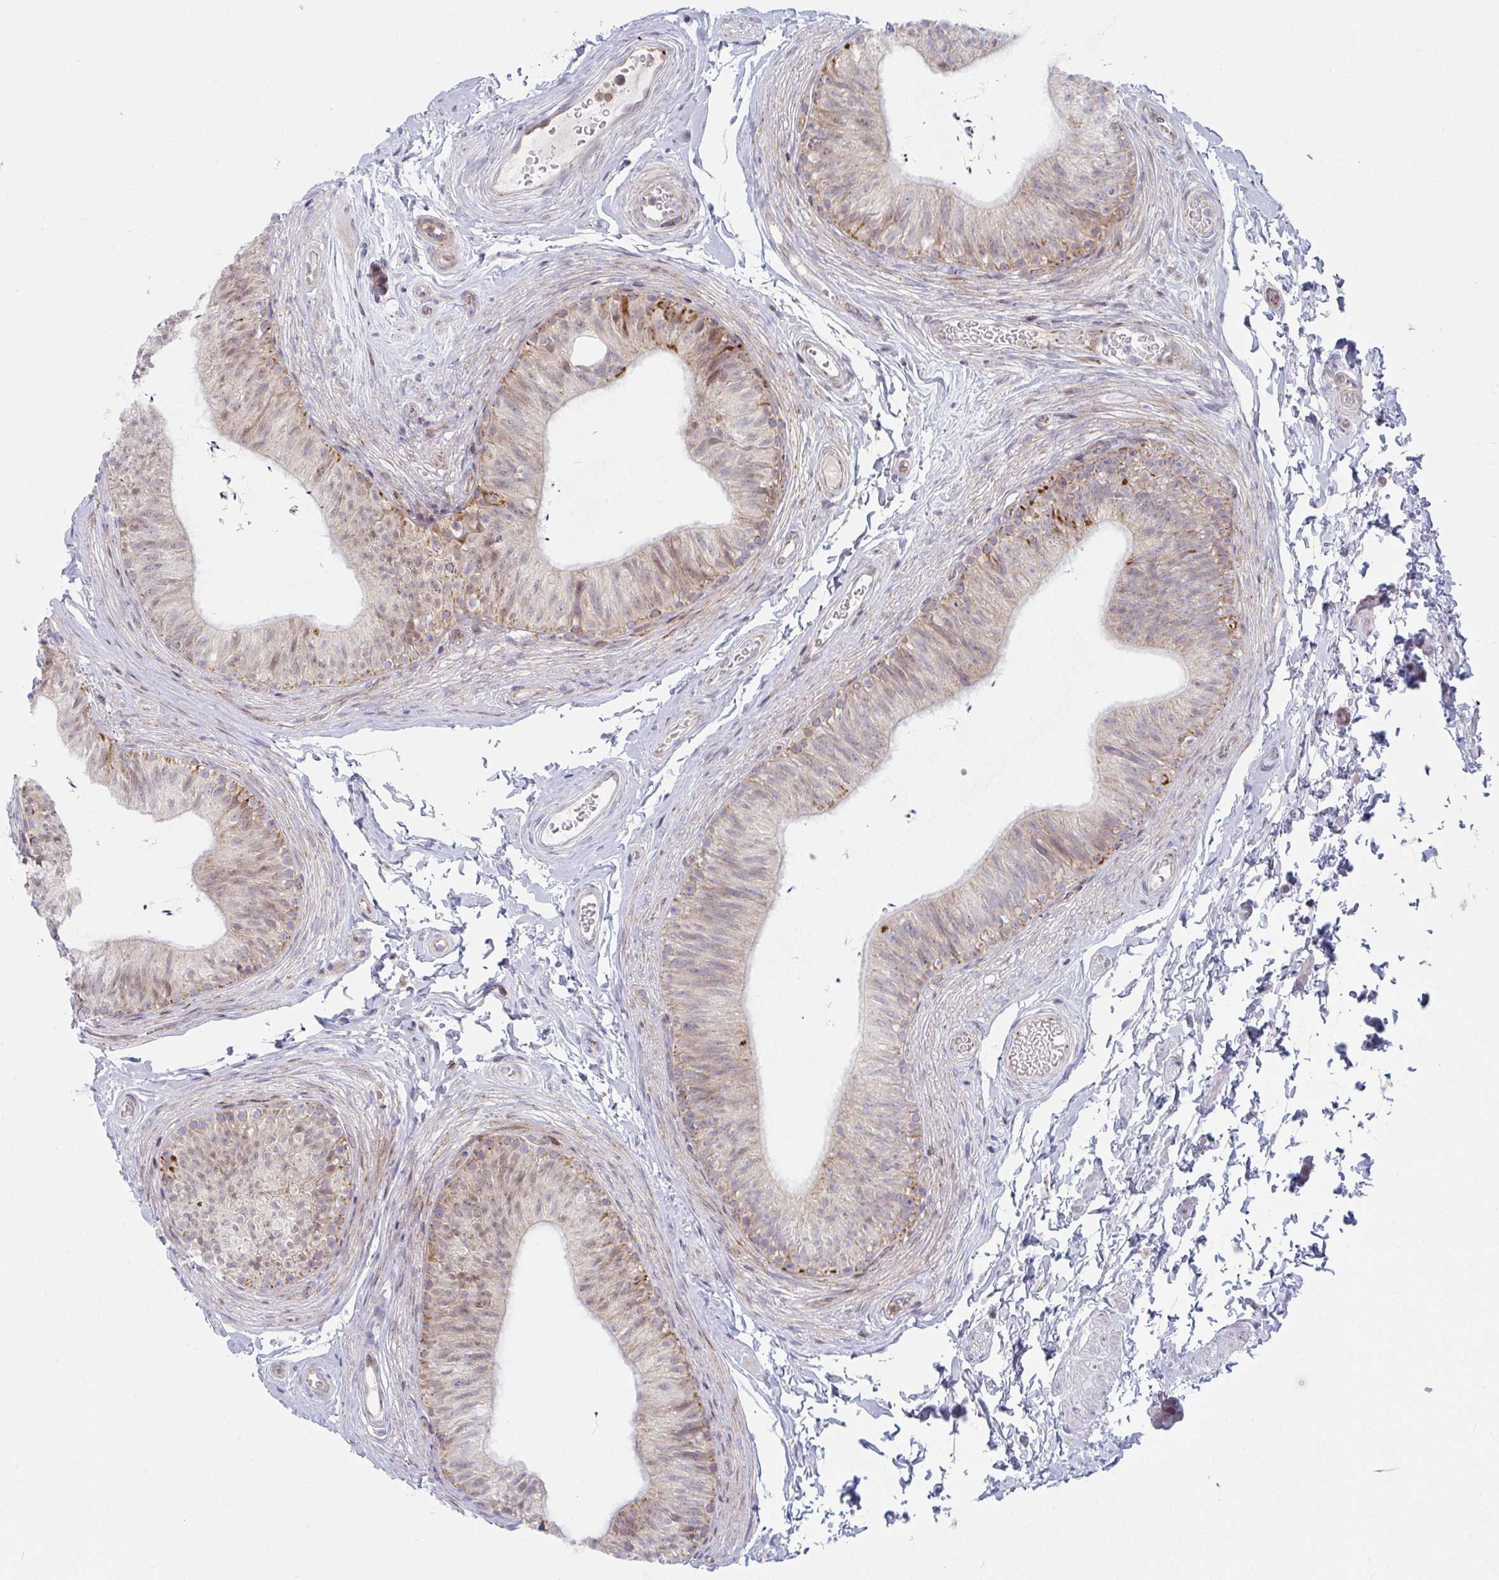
{"staining": {"intensity": "moderate", "quantity": "25%-75%", "location": "cytoplasmic/membranous"}, "tissue": "epididymis", "cell_type": "Glandular cells", "image_type": "normal", "snomed": [{"axis": "morphology", "description": "Normal tissue, NOS"}, {"axis": "topography", "description": "Epididymis, spermatic cord, NOS"}, {"axis": "topography", "description": "Epididymis"}, {"axis": "topography", "description": "Peripheral nerve tissue"}], "caption": "A micrograph of epididymis stained for a protein demonstrates moderate cytoplasmic/membranous brown staining in glandular cells.", "gene": "PRKCH", "patient": {"sex": "male", "age": 29}}